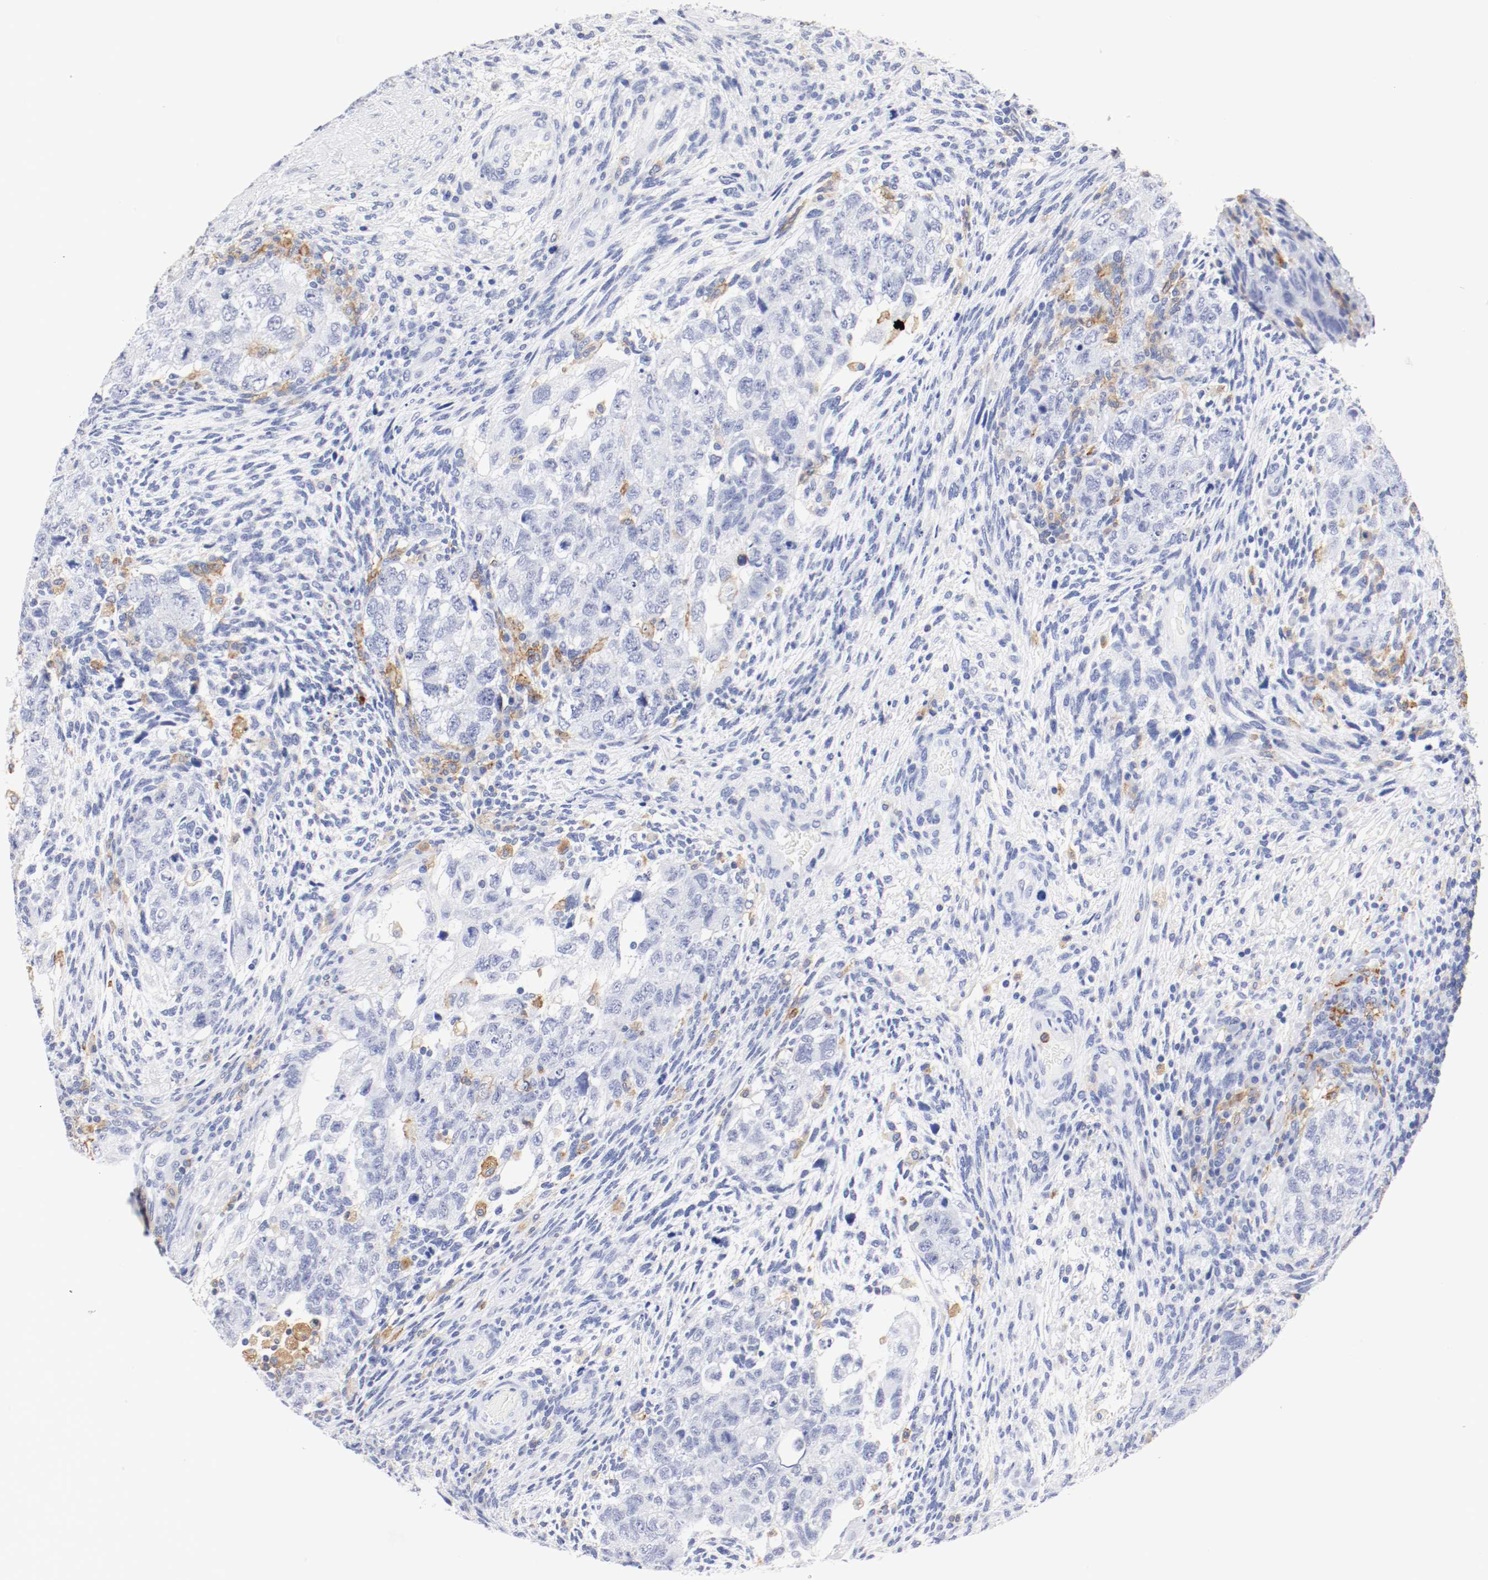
{"staining": {"intensity": "negative", "quantity": "none", "location": "none"}, "tissue": "testis cancer", "cell_type": "Tumor cells", "image_type": "cancer", "snomed": [{"axis": "morphology", "description": "Normal tissue, NOS"}, {"axis": "morphology", "description": "Carcinoma, Embryonal, NOS"}, {"axis": "topography", "description": "Testis"}], "caption": "Testis embryonal carcinoma was stained to show a protein in brown. There is no significant expression in tumor cells.", "gene": "ITGAX", "patient": {"sex": "male", "age": 36}}